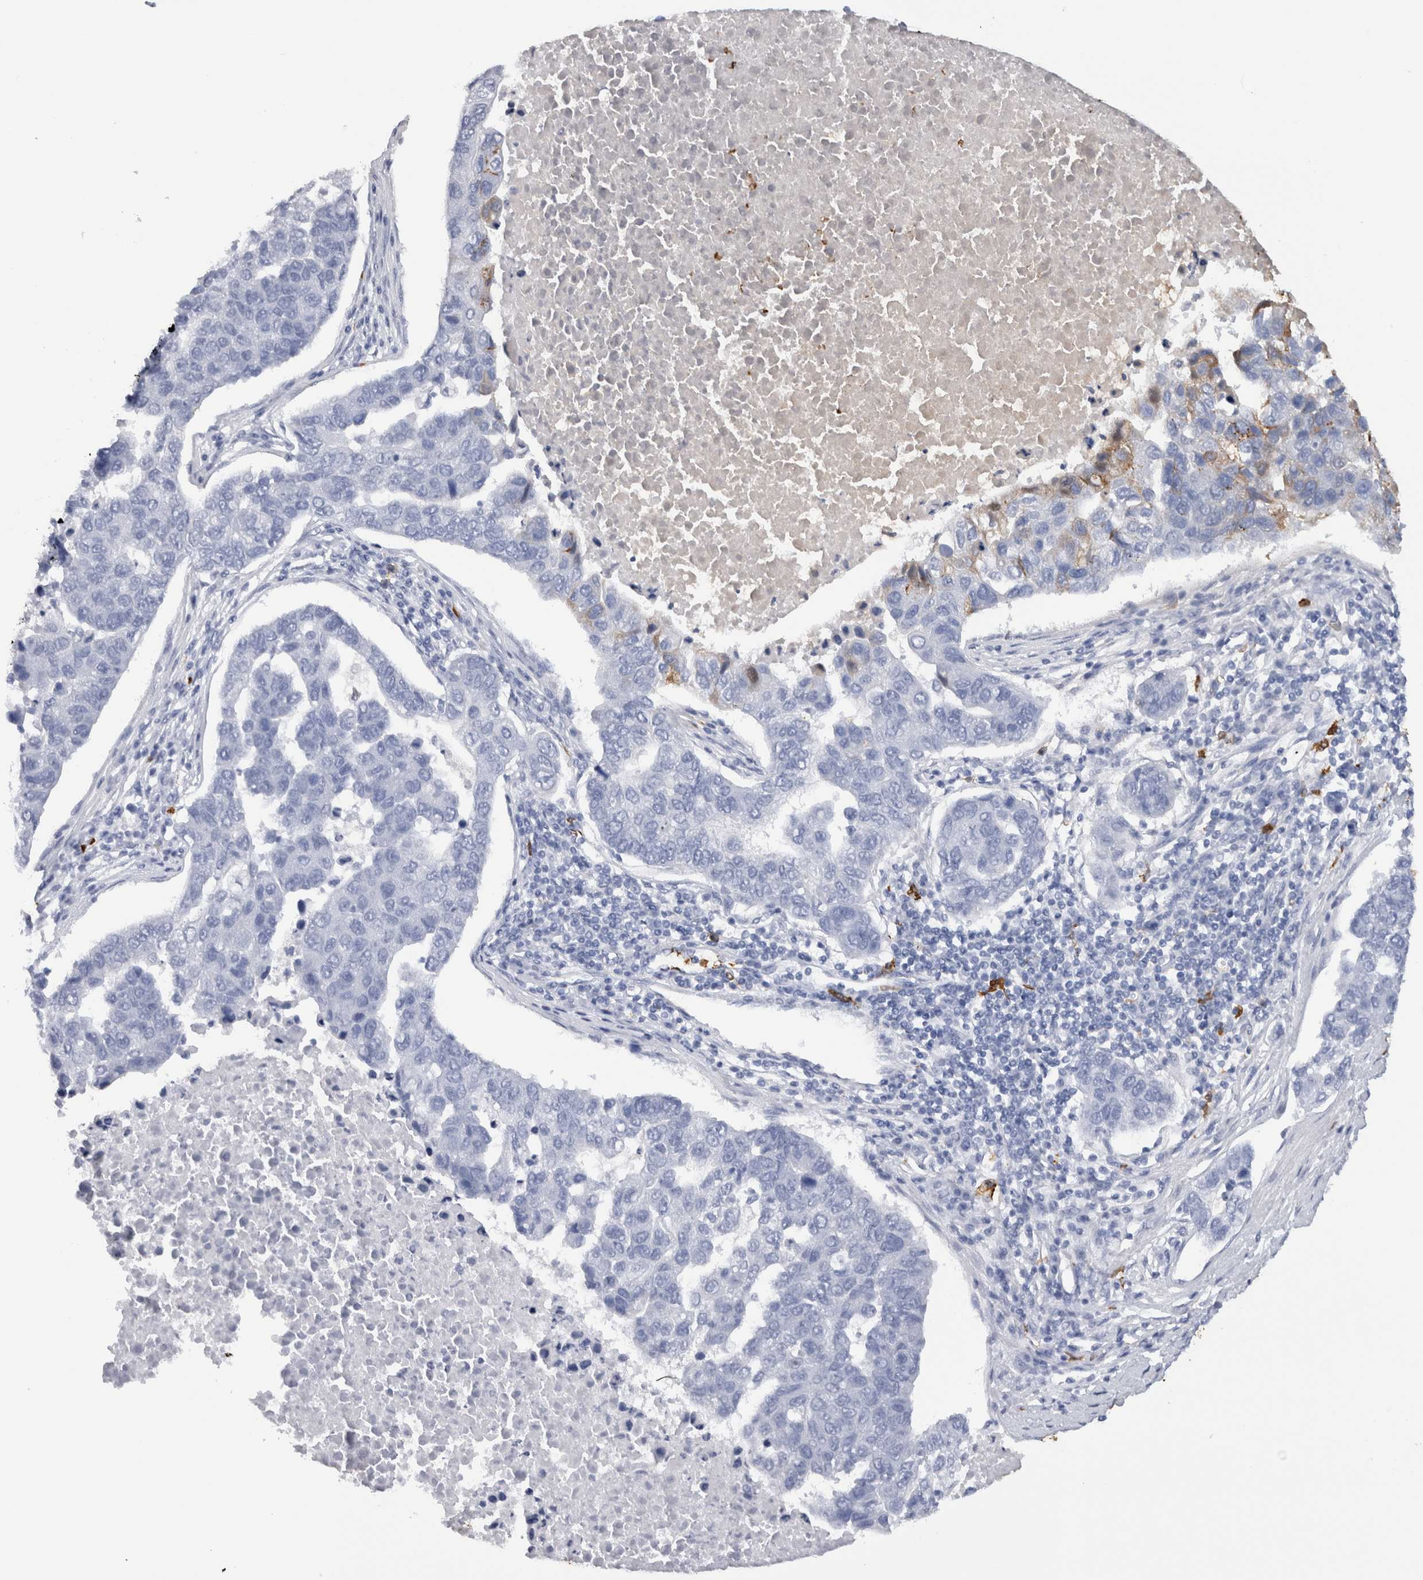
{"staining": {"intensity": "weak", "quantity": "<25%", "location": "cytoplasmic/membranous"}, "tissue": "pancreatic cancer", "cell_type": "Tumor cells", "image_type": "cancer", "snomed": [{"axis": "morphology", "description": "Adenocarcinoma, NOS"}, {"axis": "topography", "description": "Pancreas"}], "caption": "Immunohistochemical staining of adenocarcinoma (pancreatic) reveals no significant staining in tumor cells. The staining is performed using DAB brown chromogen with nuclei counter-stained in using hematoxylin.", "gene": "S100A8", "patient": {"sex": "female", "age": 61}}